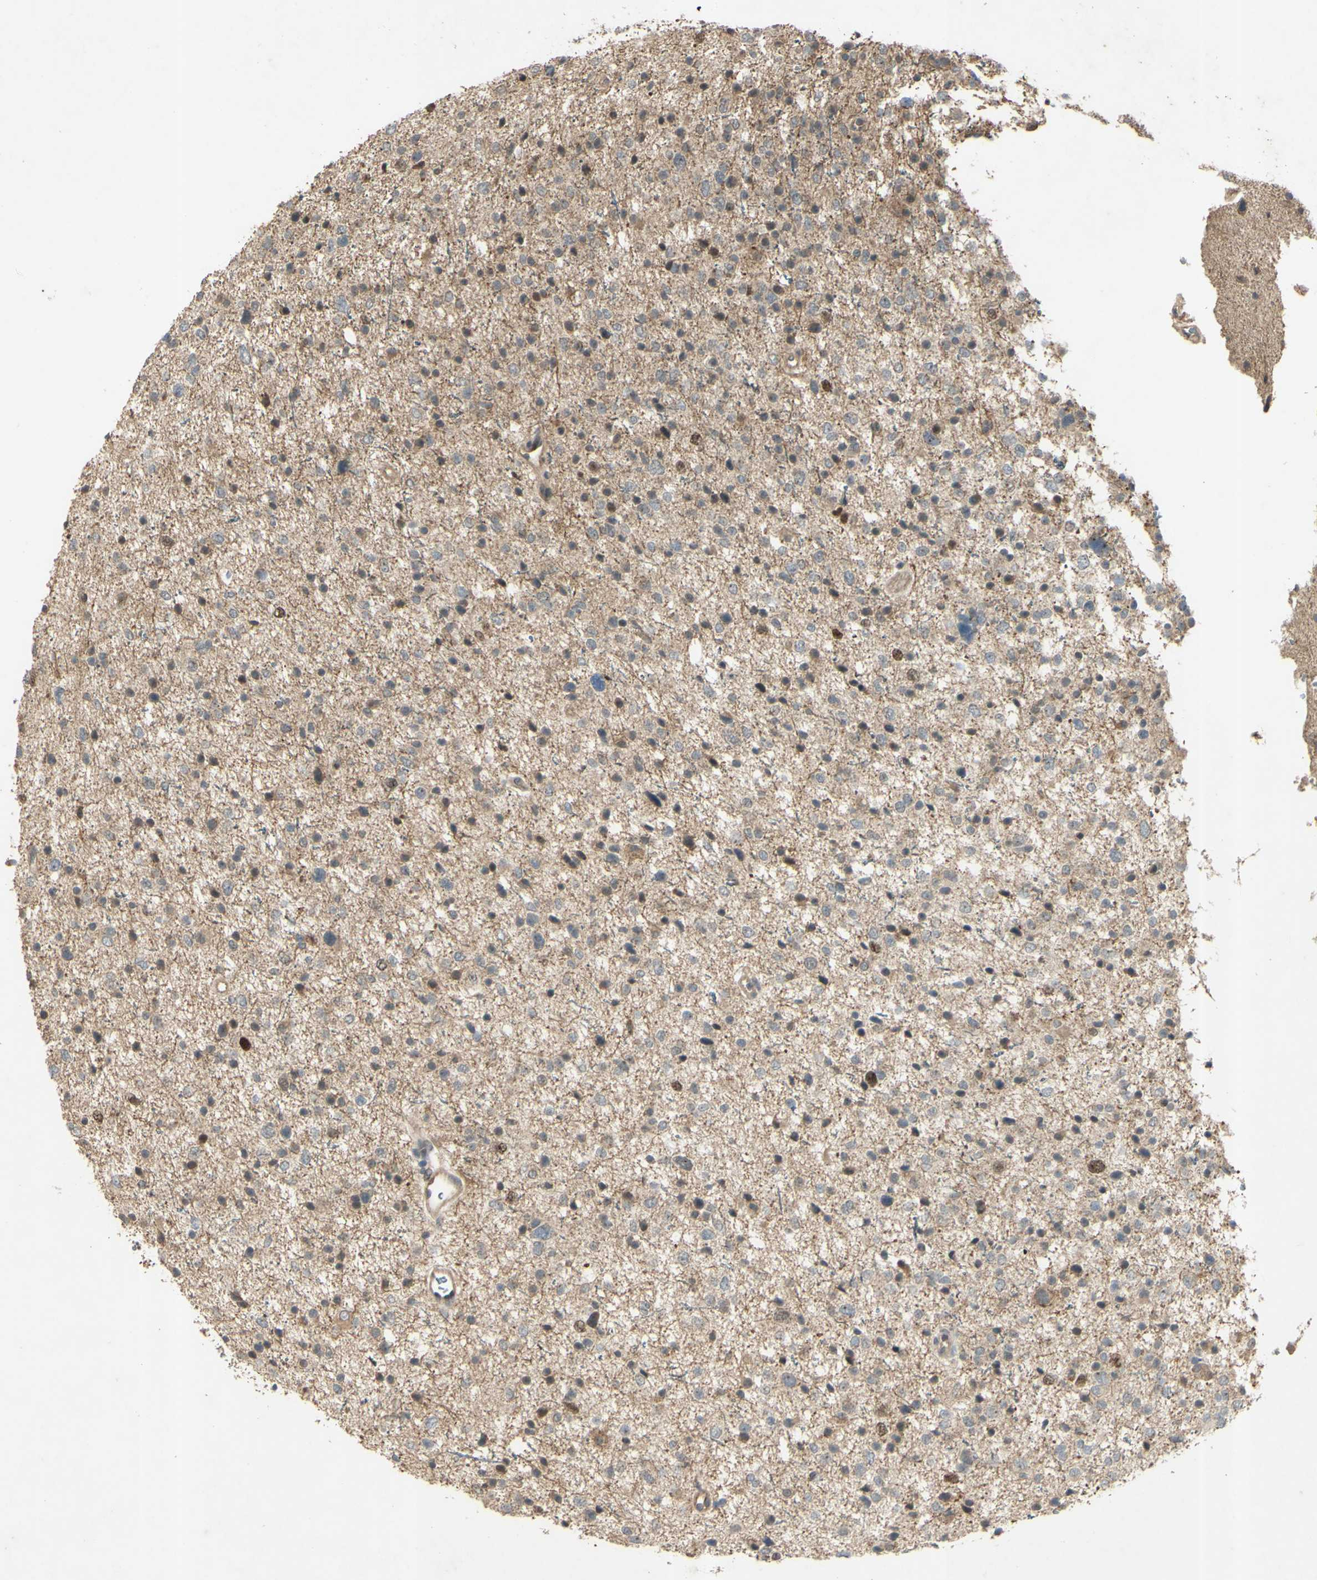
{"staining": {"intensity": "moderate", "quantity": "<25%", "location": "nuclear"}, "tissue": "glioma", "cell_type": "Tumor cells", "image_type": "cancer", "snomed": [{"axis": "morphology", "description": "Glioma, malignant, Low grade"}, {"axis": "topography", "description": "Brain"}], "caption": "Brown immunohistochemical staining in human glioma reveals moderate nuclear staining in about <25% of tumor cells.", "gene": "RAD18", "patient": {"sex": "female", "age": 37}}